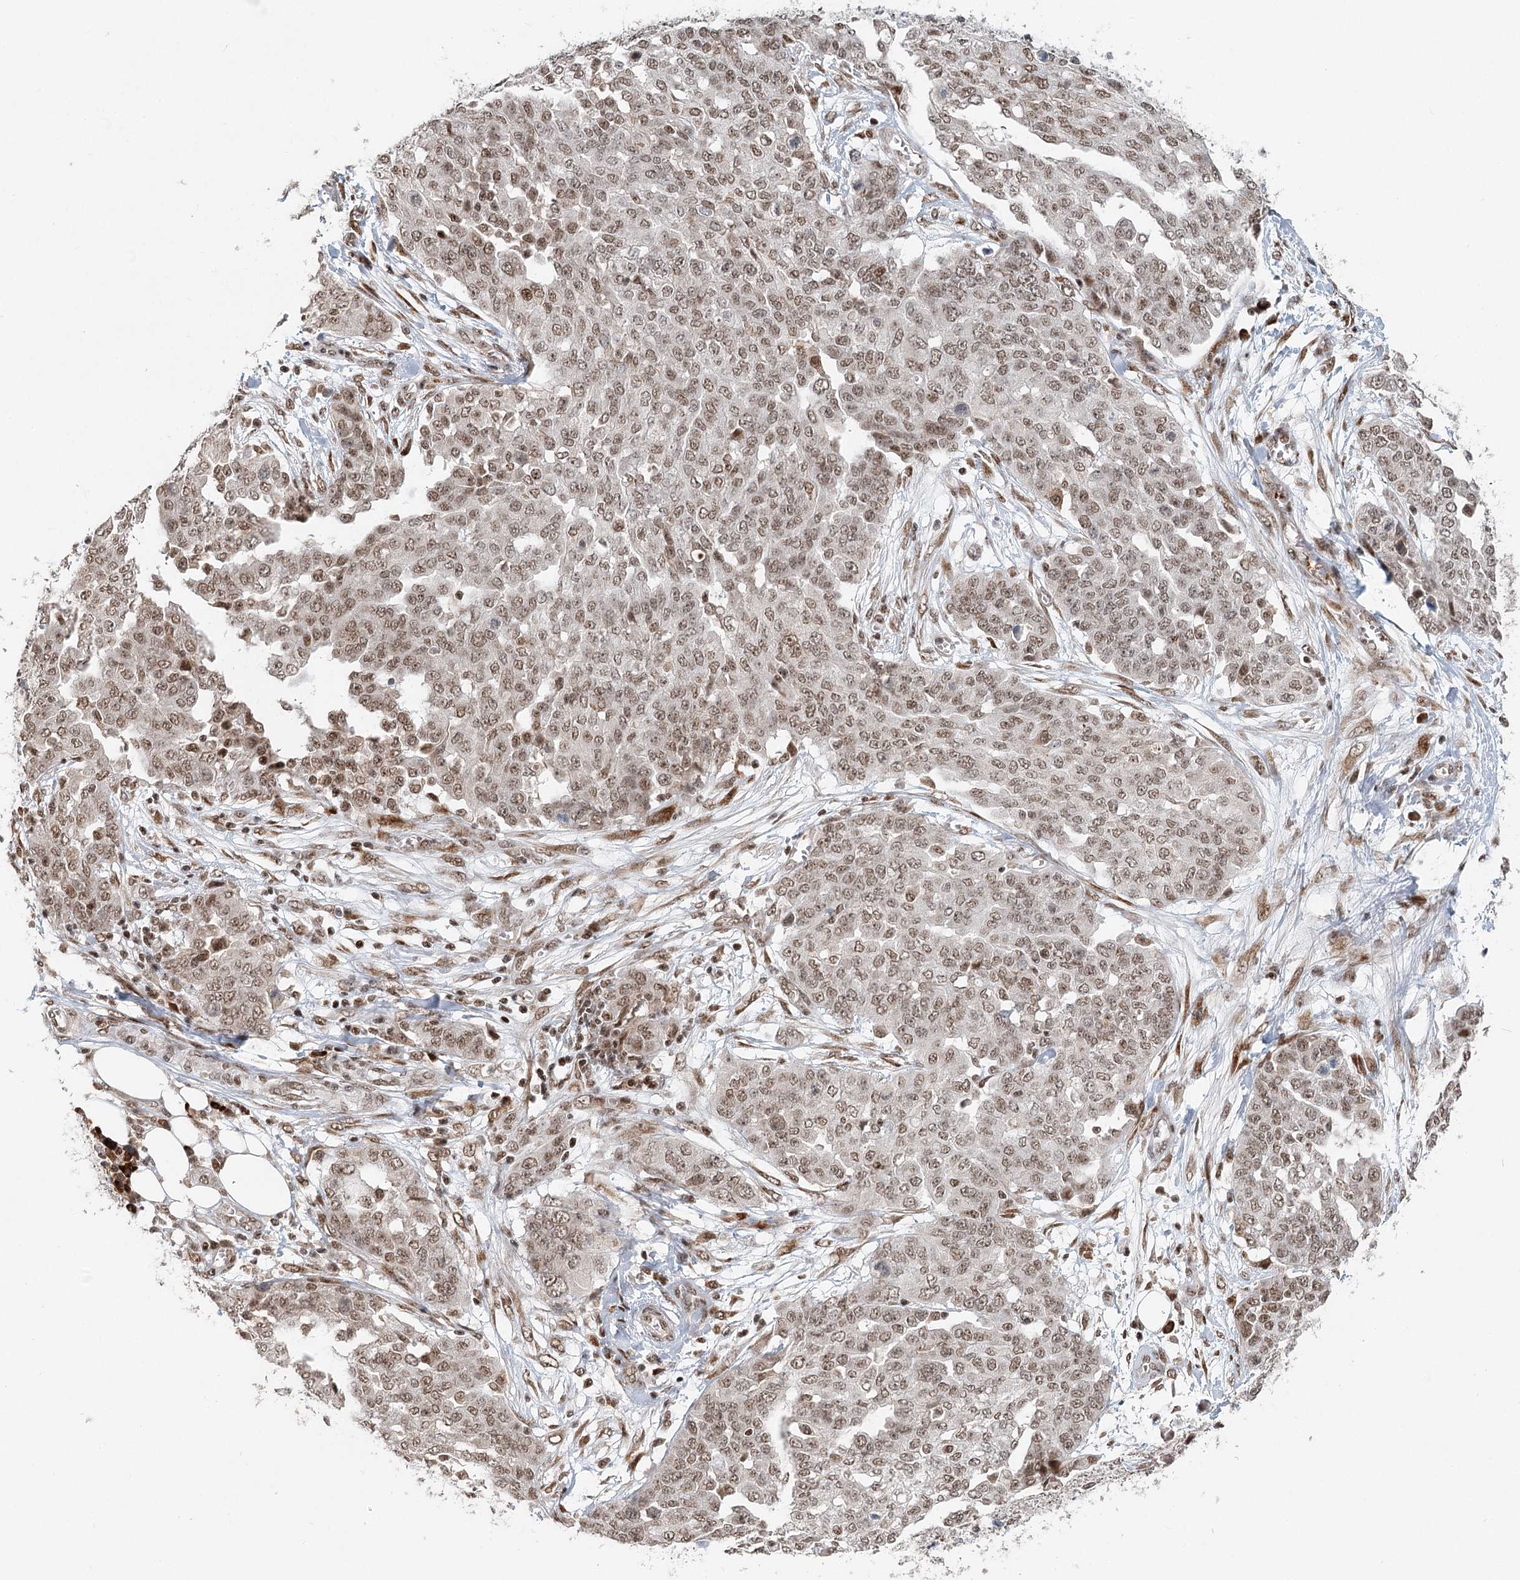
{"staining": {"intensity": "moderate", "quantity": ">75%", "location": "nuclear"}, "tissue": "ovarian cancer", "cell_type": "Tumor cells", "image_type": "cancer", "snomed": [{"axis": "morphology", "description": "Cystadenocarcinoma, serous, NOS"}, {"axis": "topography", "description": "Soft tissue"}, {"axis": "topography", "description": "Ovary"}], "caption": "An image of human ovarian serous cystadenocarcinoma stained for a protein demonstrates moderate nuclear brown staining in tumor cells. The protein is stained brown, and the nuclei are stained in blue (DAB IHC with brightfield microscopy, high magnification).", "gene": "BNIP5", "patient": {"sex": "female", "age": 57}}